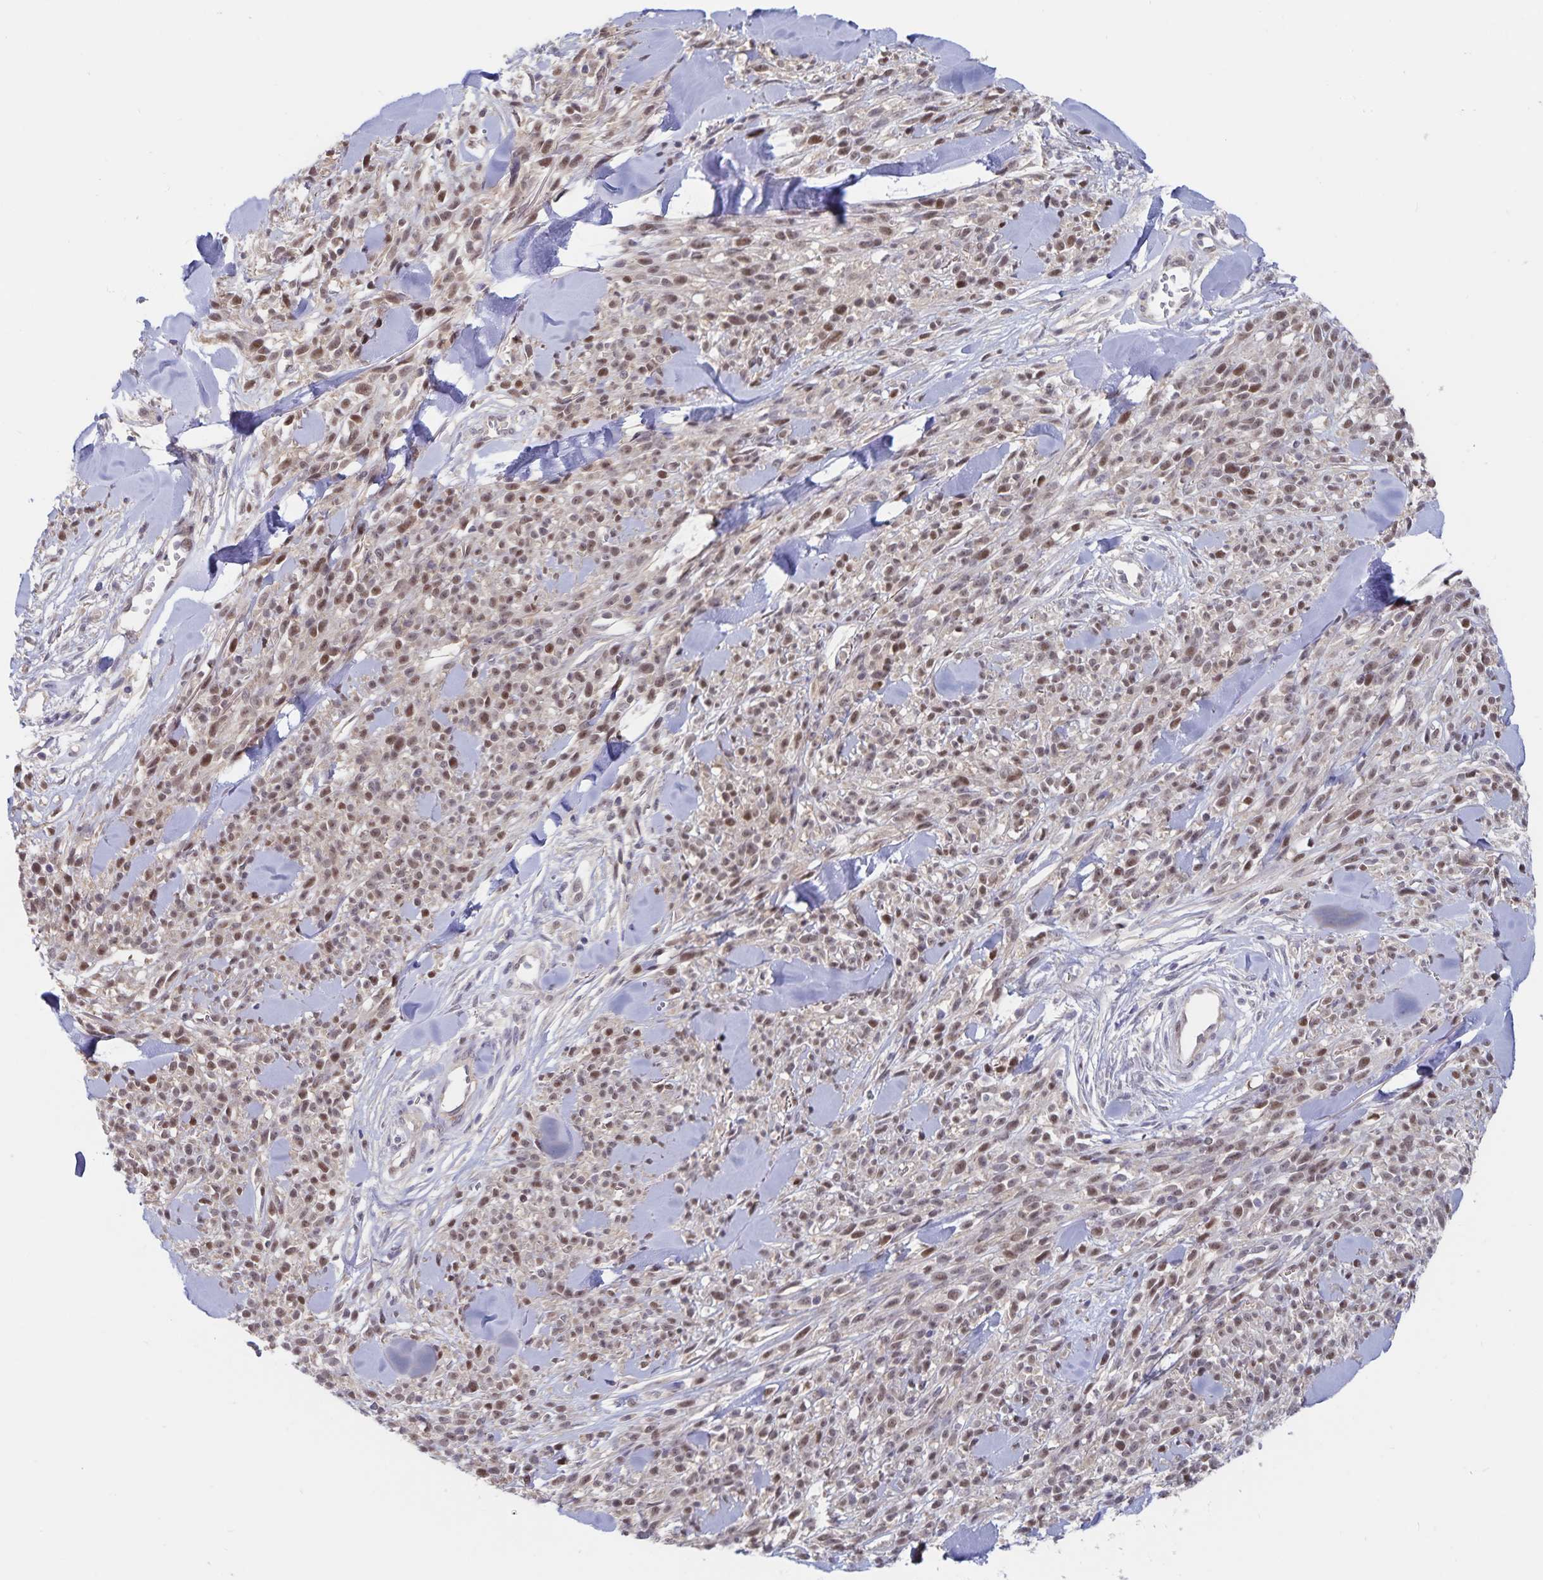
{"staining": {"intensity": "moderate", "quantity": ">75%", "location": "nuclear"}, "tissue": "melanoma", "cell_type": "Tumor cells", "image_type": "cancer", "snomed": [{"axis": "morphology", "description": "Malignant melanoma, NOS"}, {"axis": "topography", "description": "Skin"}, {"axis": "topography", "description": "Skin of trunk"}], "caption": "Tumor cells display medium levels of moderate nuclear positivity in about >75% of cells in human malignant melanoma.", "gene": "BAG6", "patient": {"sex": "male", "age": 74}}